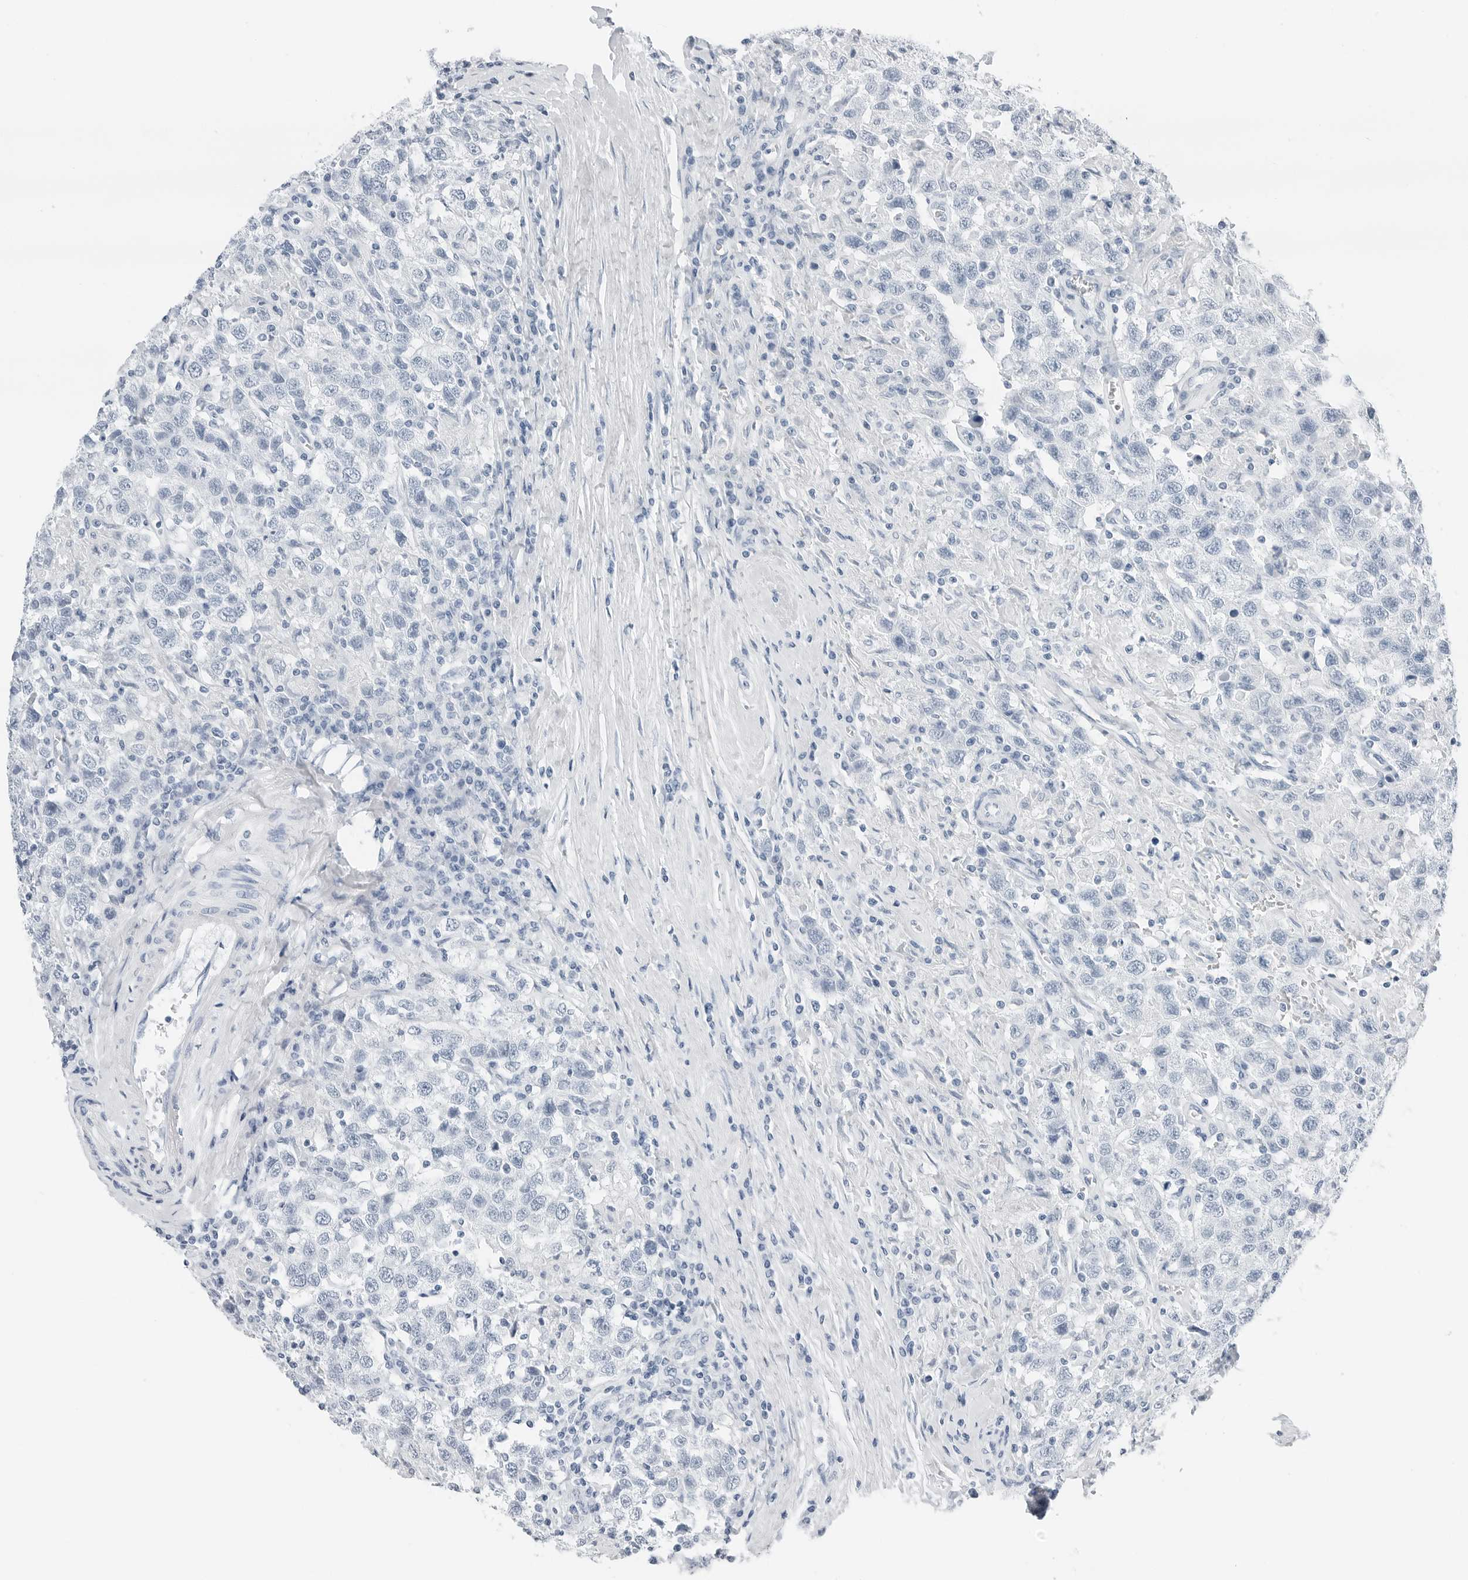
{"staining": {"intensity": "negative", "quantity": "none", "location": "none"}, "tissue": "testis cancer", "cell_type": "Tumor cells", "image_type": "cancer", "snomed": [{"axis": "morphology", "description": "Seminoma, NOS"}, {"axis": "topography", "description": "Testis"}], "caption": "The immunohistochemistry (IHC) photomicrograph has no significant expression in tumor cells of testis seminoma tissue.", "gene": "SLPI", "patient": {"sex": "male", "age": 41}}